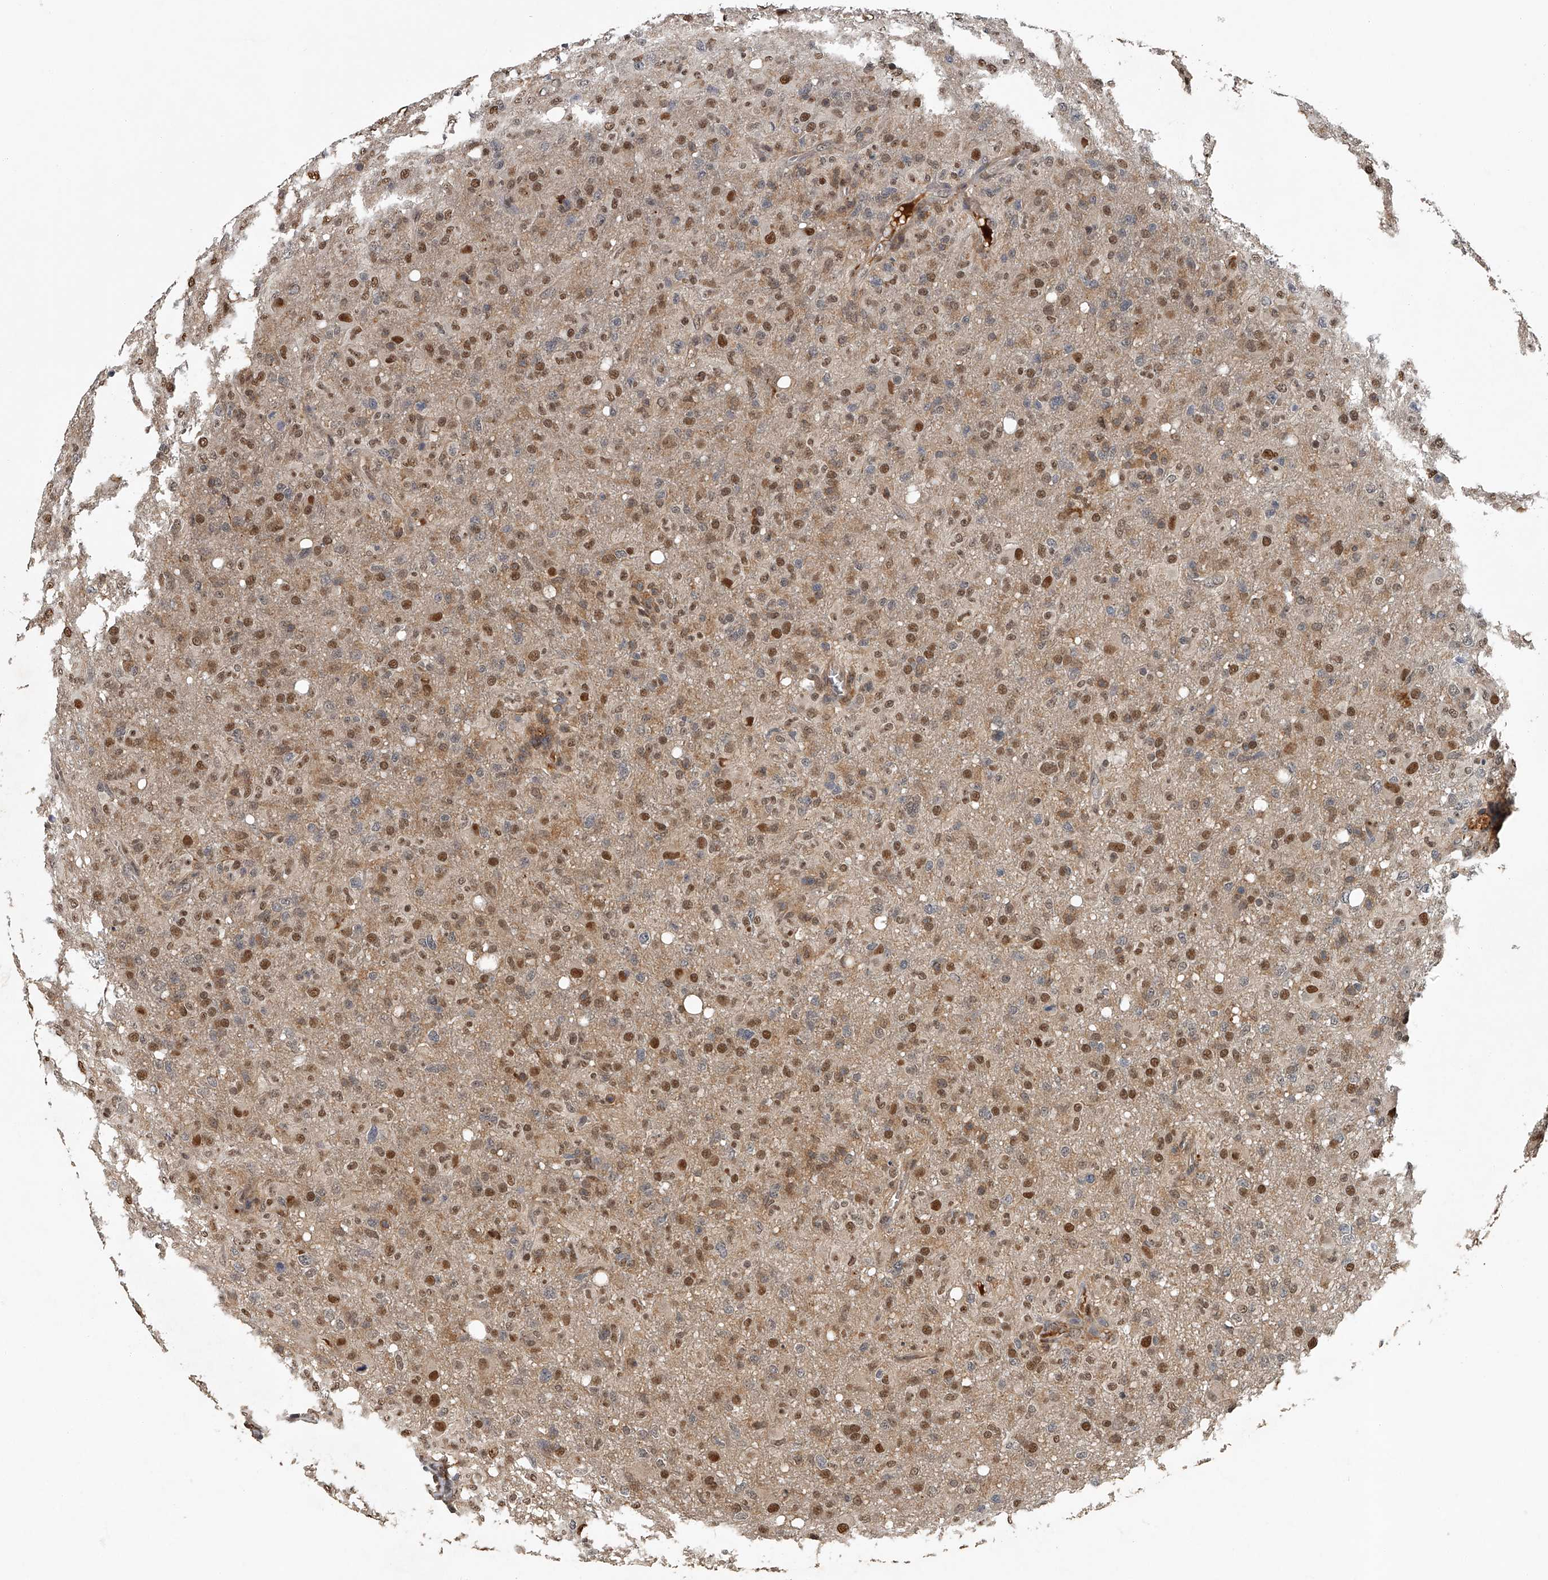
{"staining": {"intensity": "moderate", "quantity": "25%-75%", "location": "cytoplasmic/membranous,nuclear"}, "tissue": "glioma", "cell_type": "Tumor cells", "image_type": "cancer", "snomed": [{"axis": "morphology", "description": "Glioma, malignant, High grade"}, {"axis": "topography", "description": "Brain"}], "caption": "DAB immunohistochemical staining of glioma reveals moderate cytoplasmic/membranous and nuclear protein positivity in approximately 25%-75% of tumor cells. Using DAB (brown) and hematoxylin (blue) stains, captured at high magnification using brightfield microscopy.", "gene": "PLEKHG1", "patient": {"sex": "female", "age": 57}}